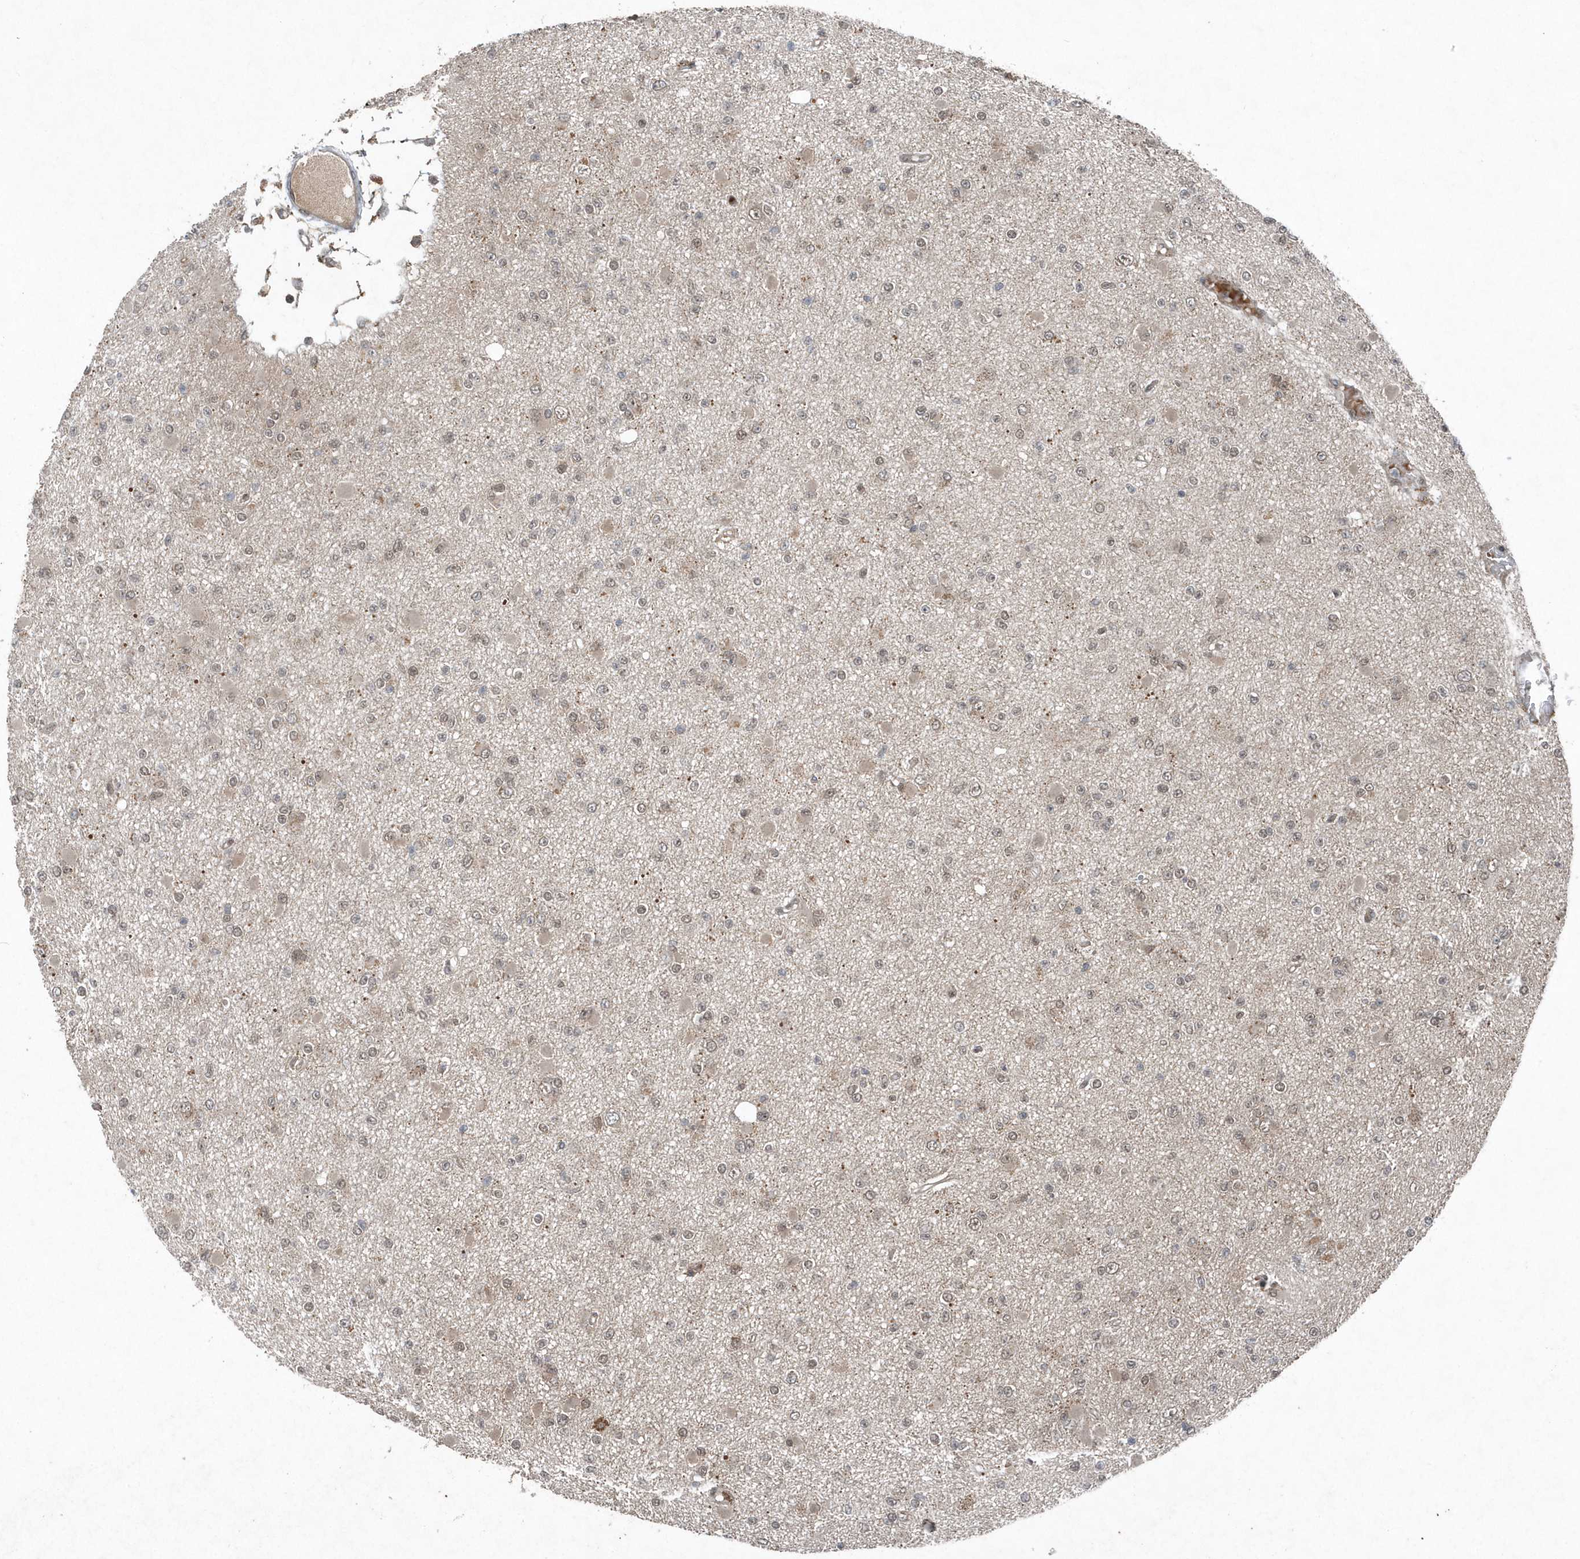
{"staining": {"intensity": "weak", "quantity": ">75%", "location": "cytoplasmic/membranous,nuclear"}, "tissue": "glioma", "cell_type": "Tumor cells", "image_type": "cancer", "snomed": [{"axis": "morphology", "description": "Glioma, malignant, Low grade"}, {"axis": "topography", "description": "Brain"}], "caption": "Protein expression analysis of human glioma reveals weak cytoplasmic/membranous and nuclear staining in about >75% of tumor cells.", "gene": "QTRT2", "patient": {"sex": "female", "age": 22}}